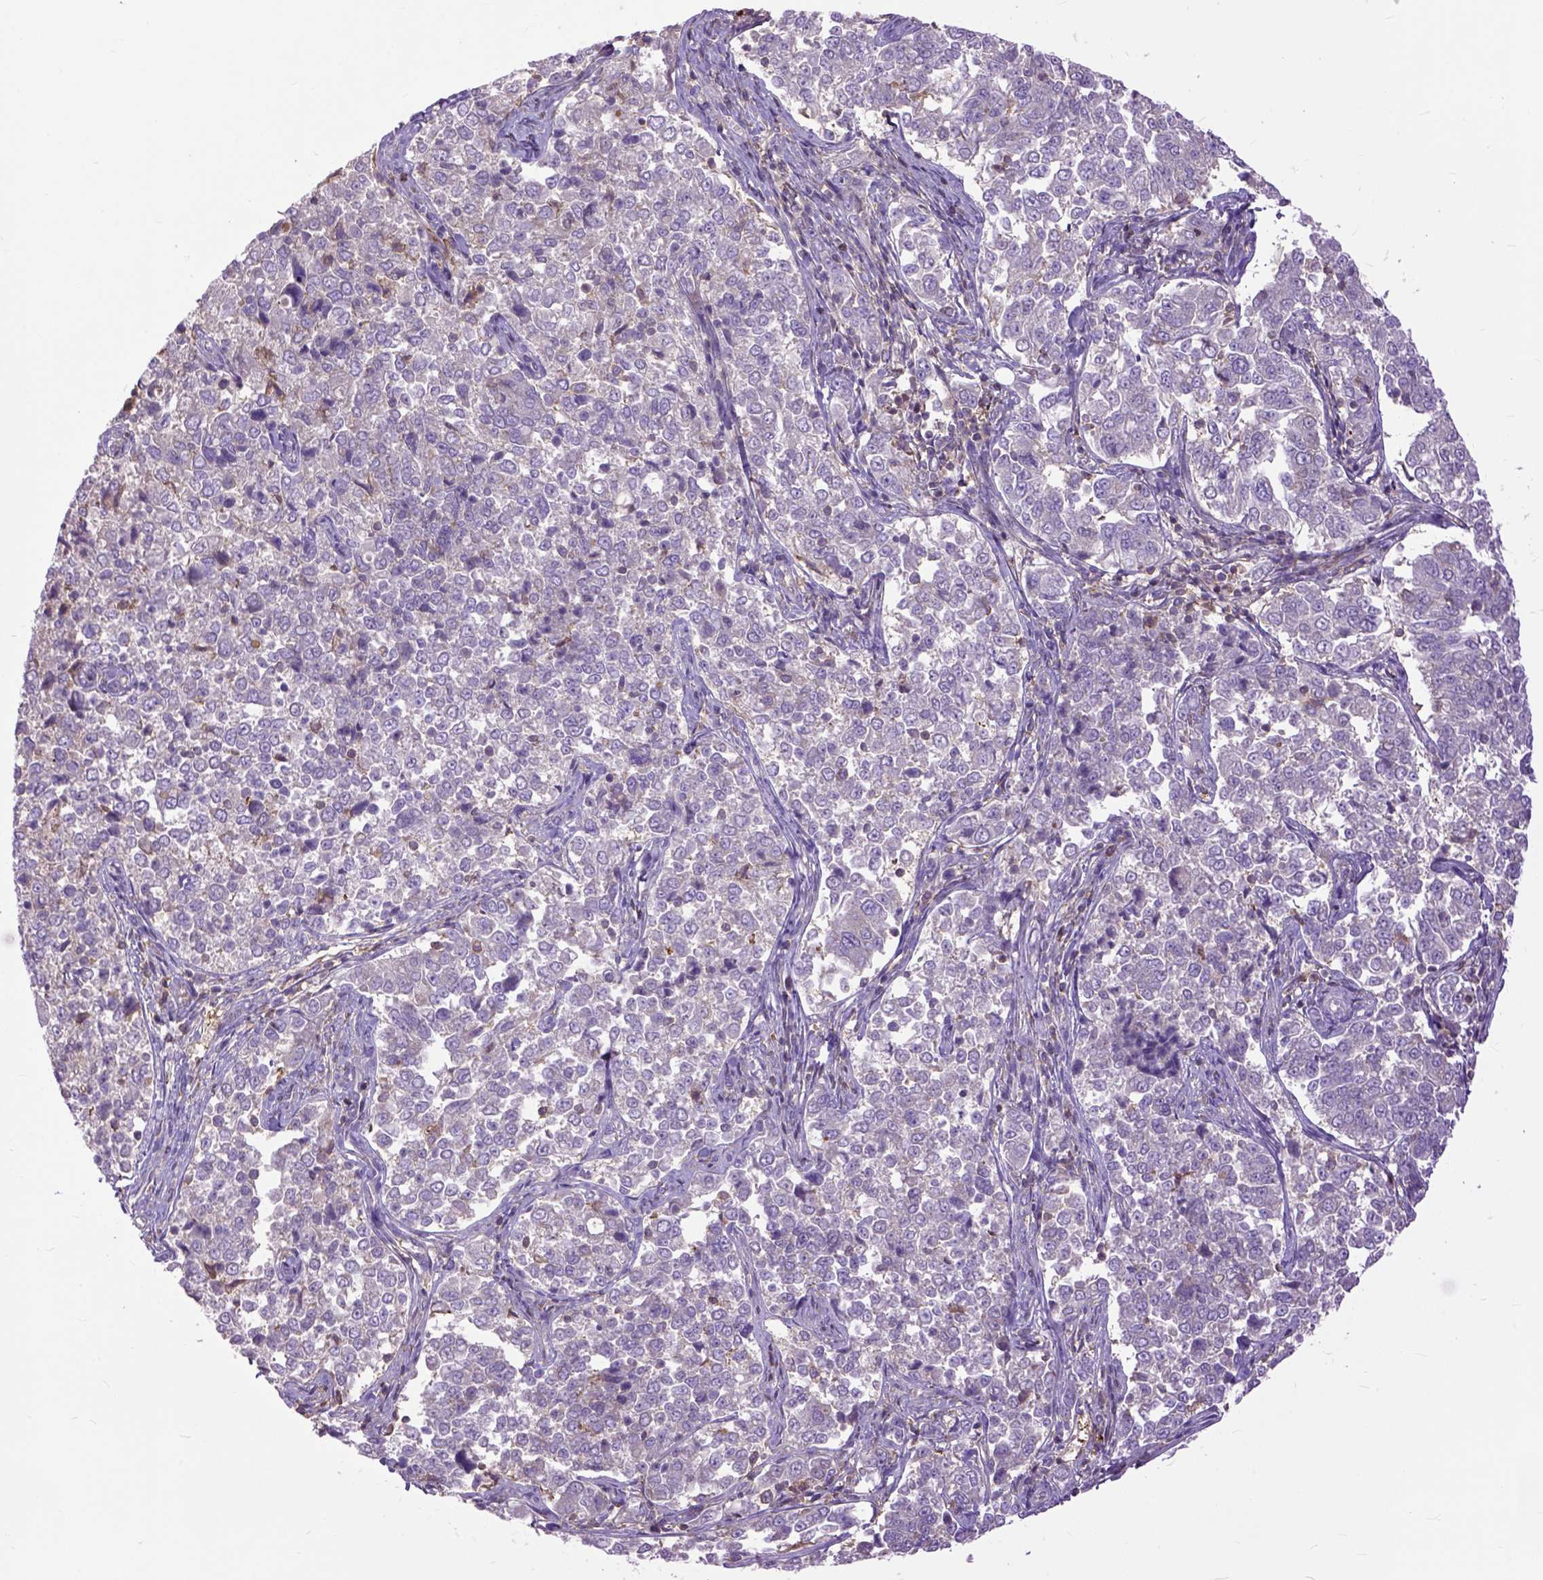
{"staining": {"intensity": "negative", "quantity": "none", "location": "none"}, "tissue": "endometrial cancer", "cell_type": "Tumor cells", "image_type": "cancer", "snomed": [{"axis": "morphology", "description": "Adenocarcinoma, NOS"}, {"axis": "topography", "description": "Endometrium"}], "caption": "DAB (3,3'-diaminobenzidine) immunohistochemical staining of endometrial cancer reveals no significant positivity in tumor cells.", "gene": "NAMPT", "patient": {"sex": "female", "age": 43}}